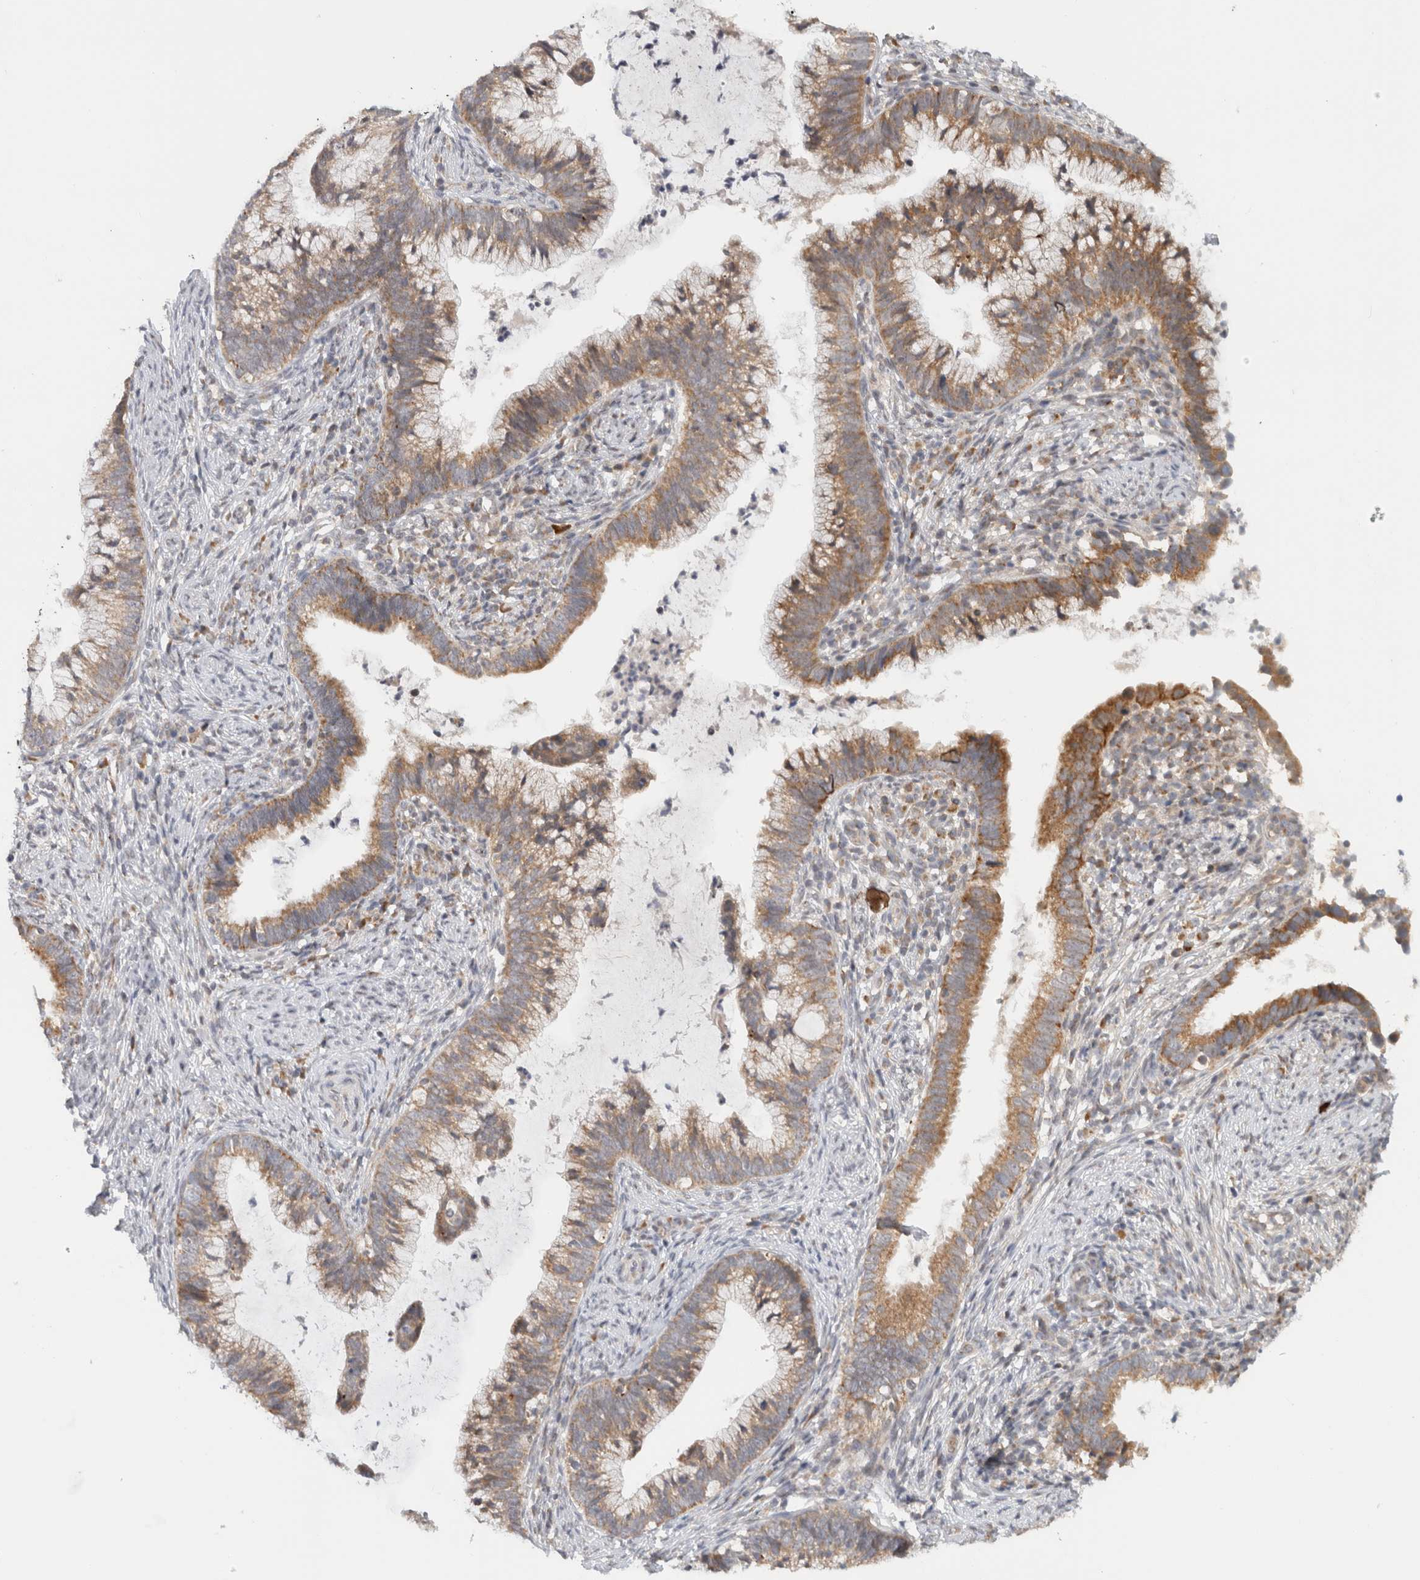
{"staining": {"intensity": "moderate", "quantity": ">75%", "location": "cytoplasmic/membranous"}, "tissue": "cervical cancer", "cell_type": "Tumor cells", "image_type": "cancer", "snomed": [{"axis": "morphology", "description": "Adenocarcinoma, NOS"}, {"axis": "topography", "description": "Cervix"}], "caption": "DAB (3,3'-diaminobenzidine) immunohistochemical staining of cervical cancer (adenocarcinoma) displays moderate cytoplasmic/membranous protein positivity in approximately >75% of tumor cells.", "gene": "CMC2", "patient": {"sex": "female", "age": 36}}